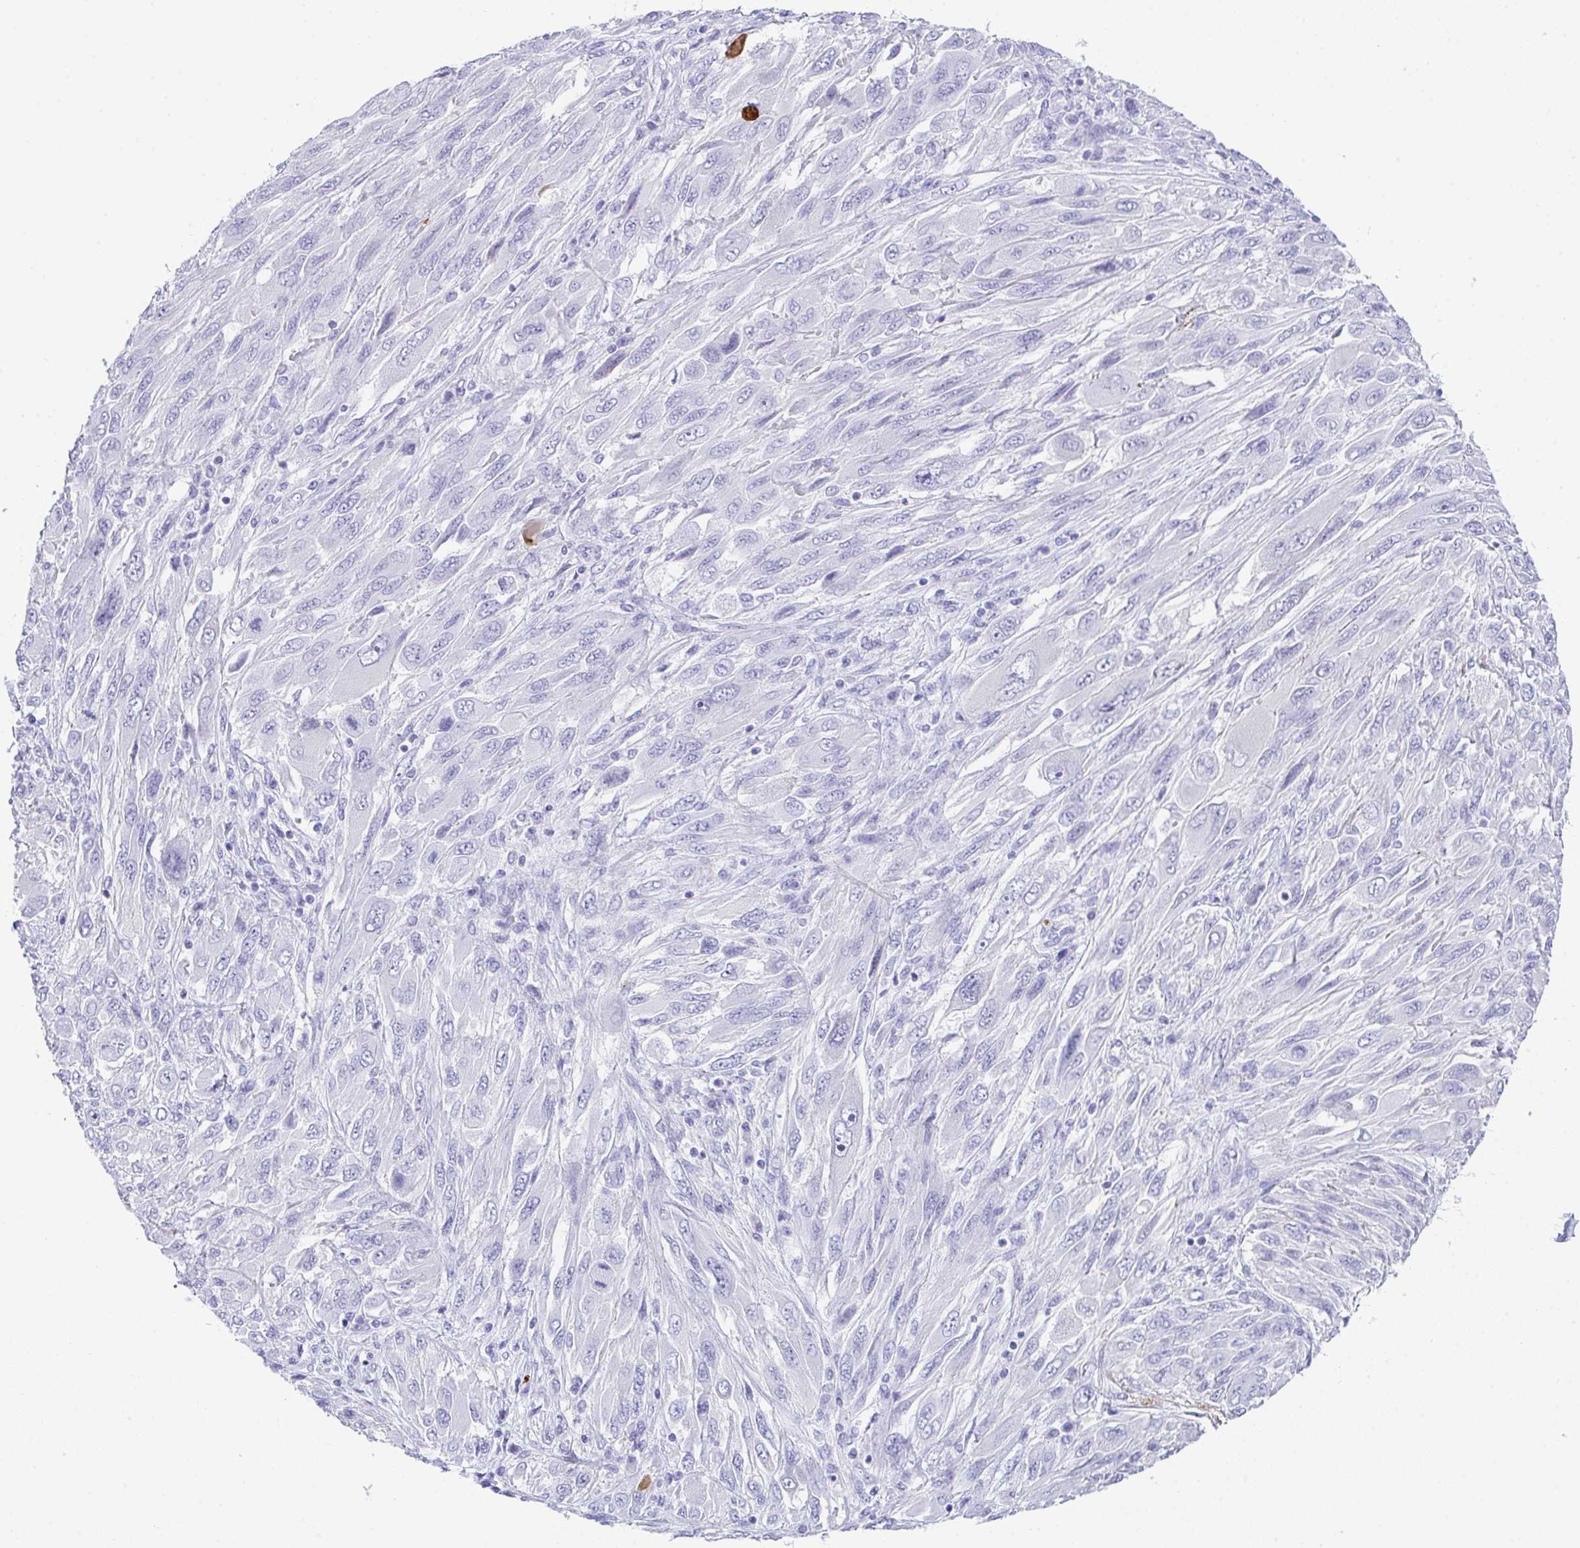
{"staining": {"intensity": "negative", "quantity": "none", "location": "none"}, "tissue": "melanoma", "cell_type": "Tumor cells", "image_type": "cancer", "snomed": [{"axis": "morphology", "description": "Malignant melanoma, NOS"}, {"axis": "topography", "description": "Skin"}], "caption": "Malignant melanoma was stained to show a protein in brown. There is no significant positivity in tumor cells. (DAB (3,3'-diaminobenzidine) immunohistochemistry visualized using brightfield microscopy, high magnification).", "gene": "KMT2E", "patient": {"sex": "female", "age": 91}}